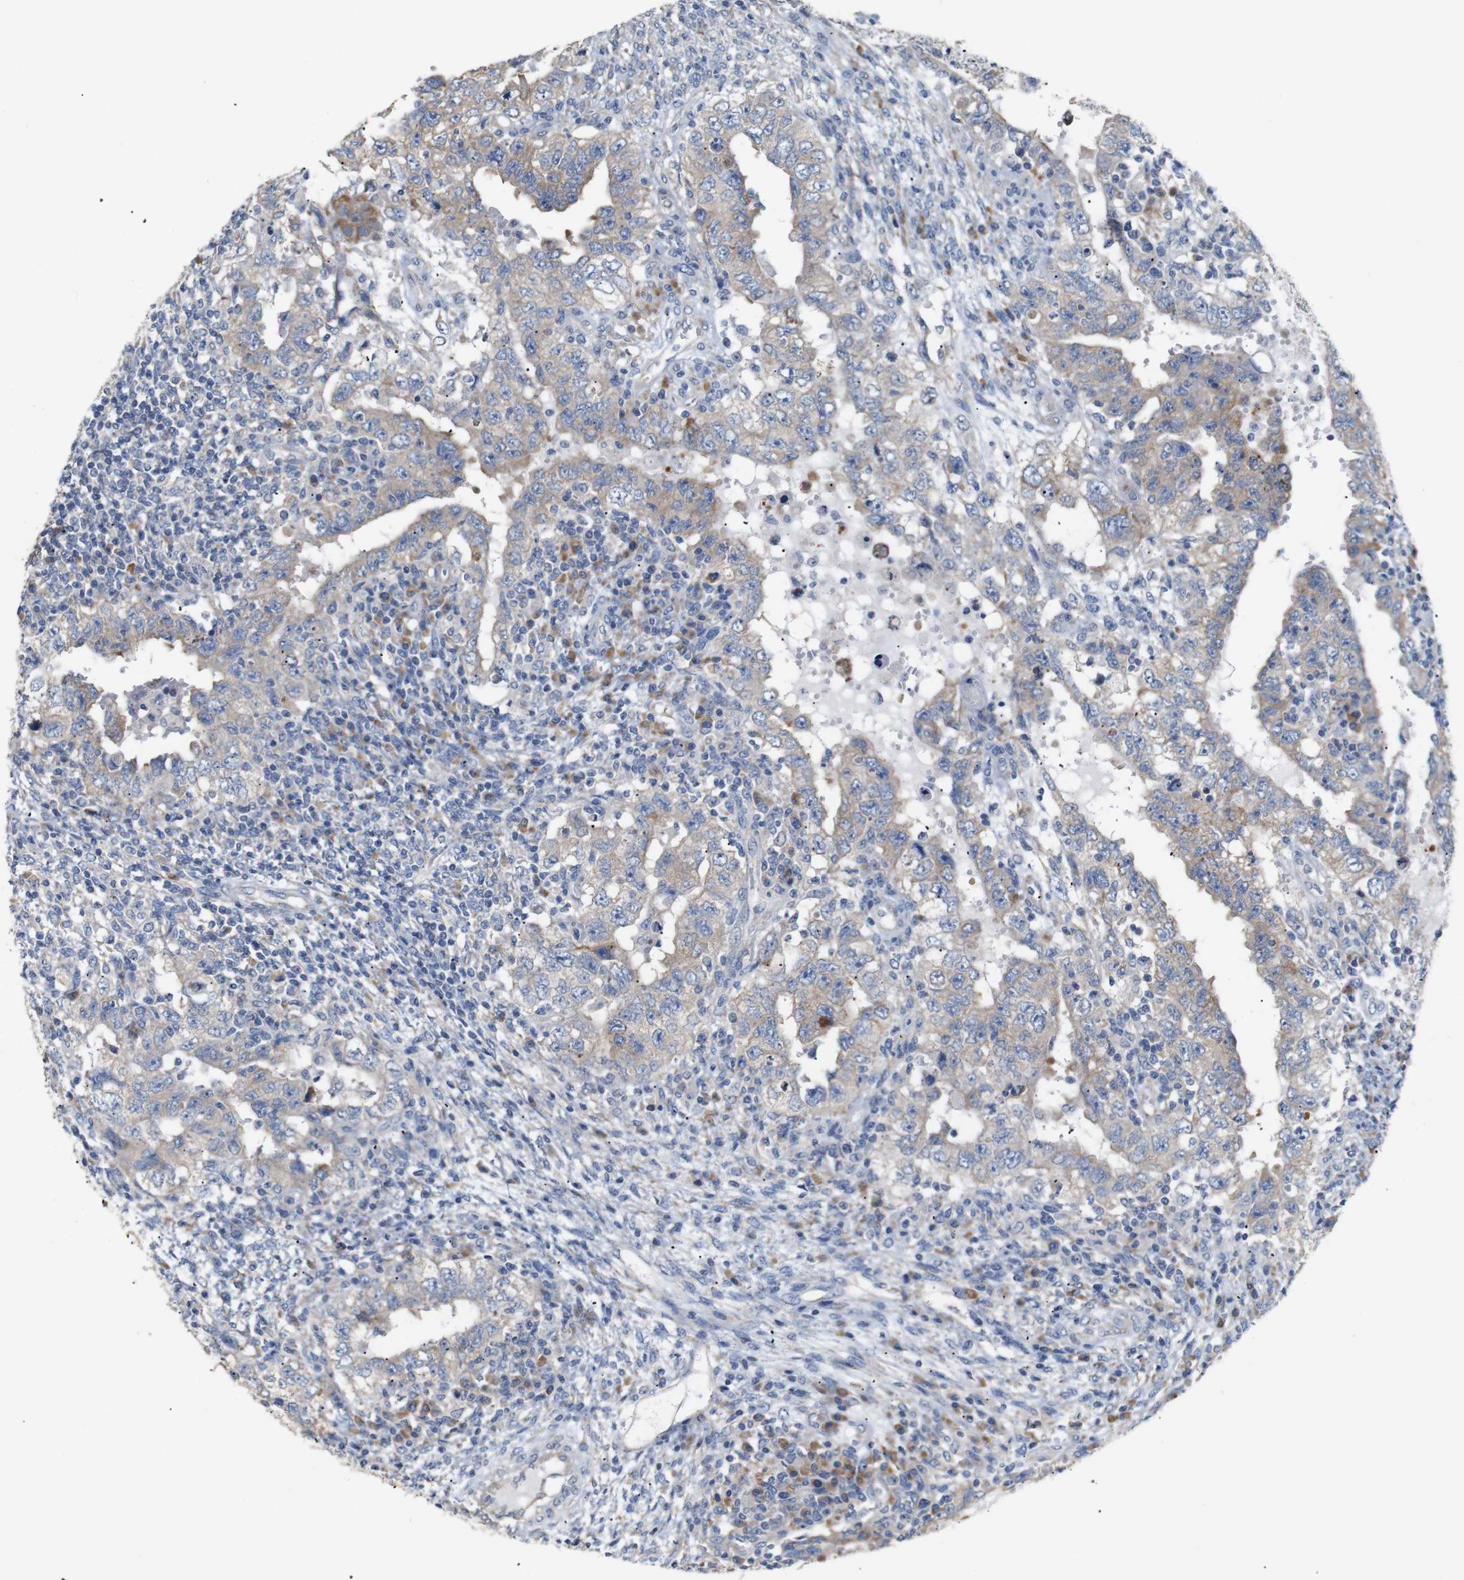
{"staining": {"intensity": "moderate", "quantity": ">75%", "location": "cytoplasmic/membranous"}, "tissue": "testis cancer", "cell_type": "Tumor cells", "image_type": "cancer", "snomed": [{"axis": "morphology", "description": "Carcinoma, Embryonal, NOS"}, {"axis": "topography", "description": "Testis"}], "caption": "Tumor cells show moderate cytoplasmic/membranous staining in about >75% of cells in testis cancer.", "gene": "TRIM5", "patient": {"sex": "male", "age": 26}}